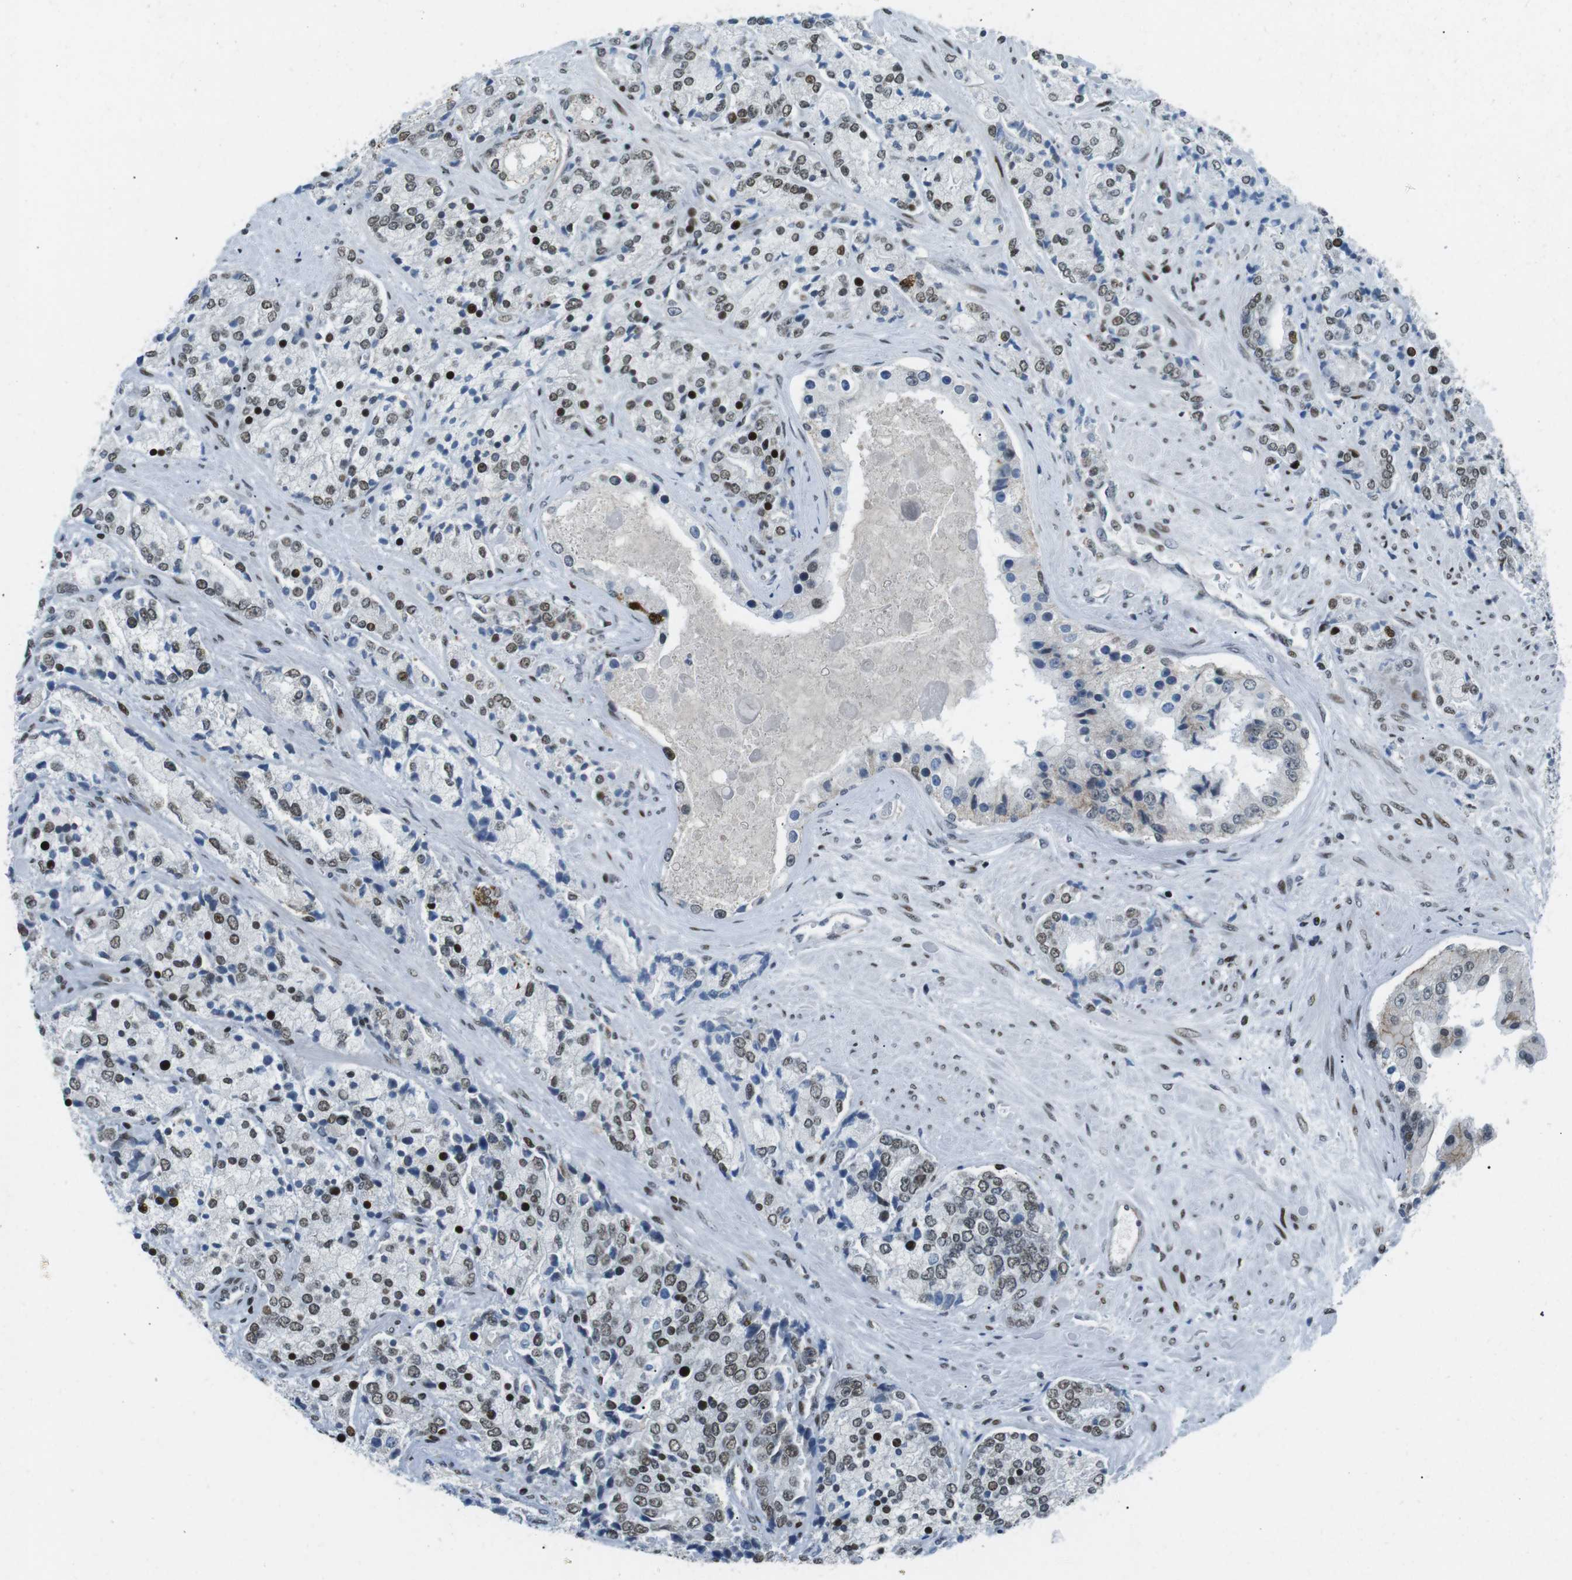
{"staining": {"intensity": "moderate", "quantity": ">75%", "location": "nuclear"}, "tissue": "prostate cancer", "cell_type": "Tumor cells", "image_type": "cancer", "snomed": [{"axis": "morphology", "description": "Adenocarcinoma, High grade"}, {"axis": "topography", "description": "Prostate"}], "caption": "IHC image of human prostate cancer stained for a protein (brown), which reveals medium levels of moderate nuclear staining in approximately >75% of tumor cells.", "gene": "ARID1A", "patient": {"sex": "male", "age": 71}}